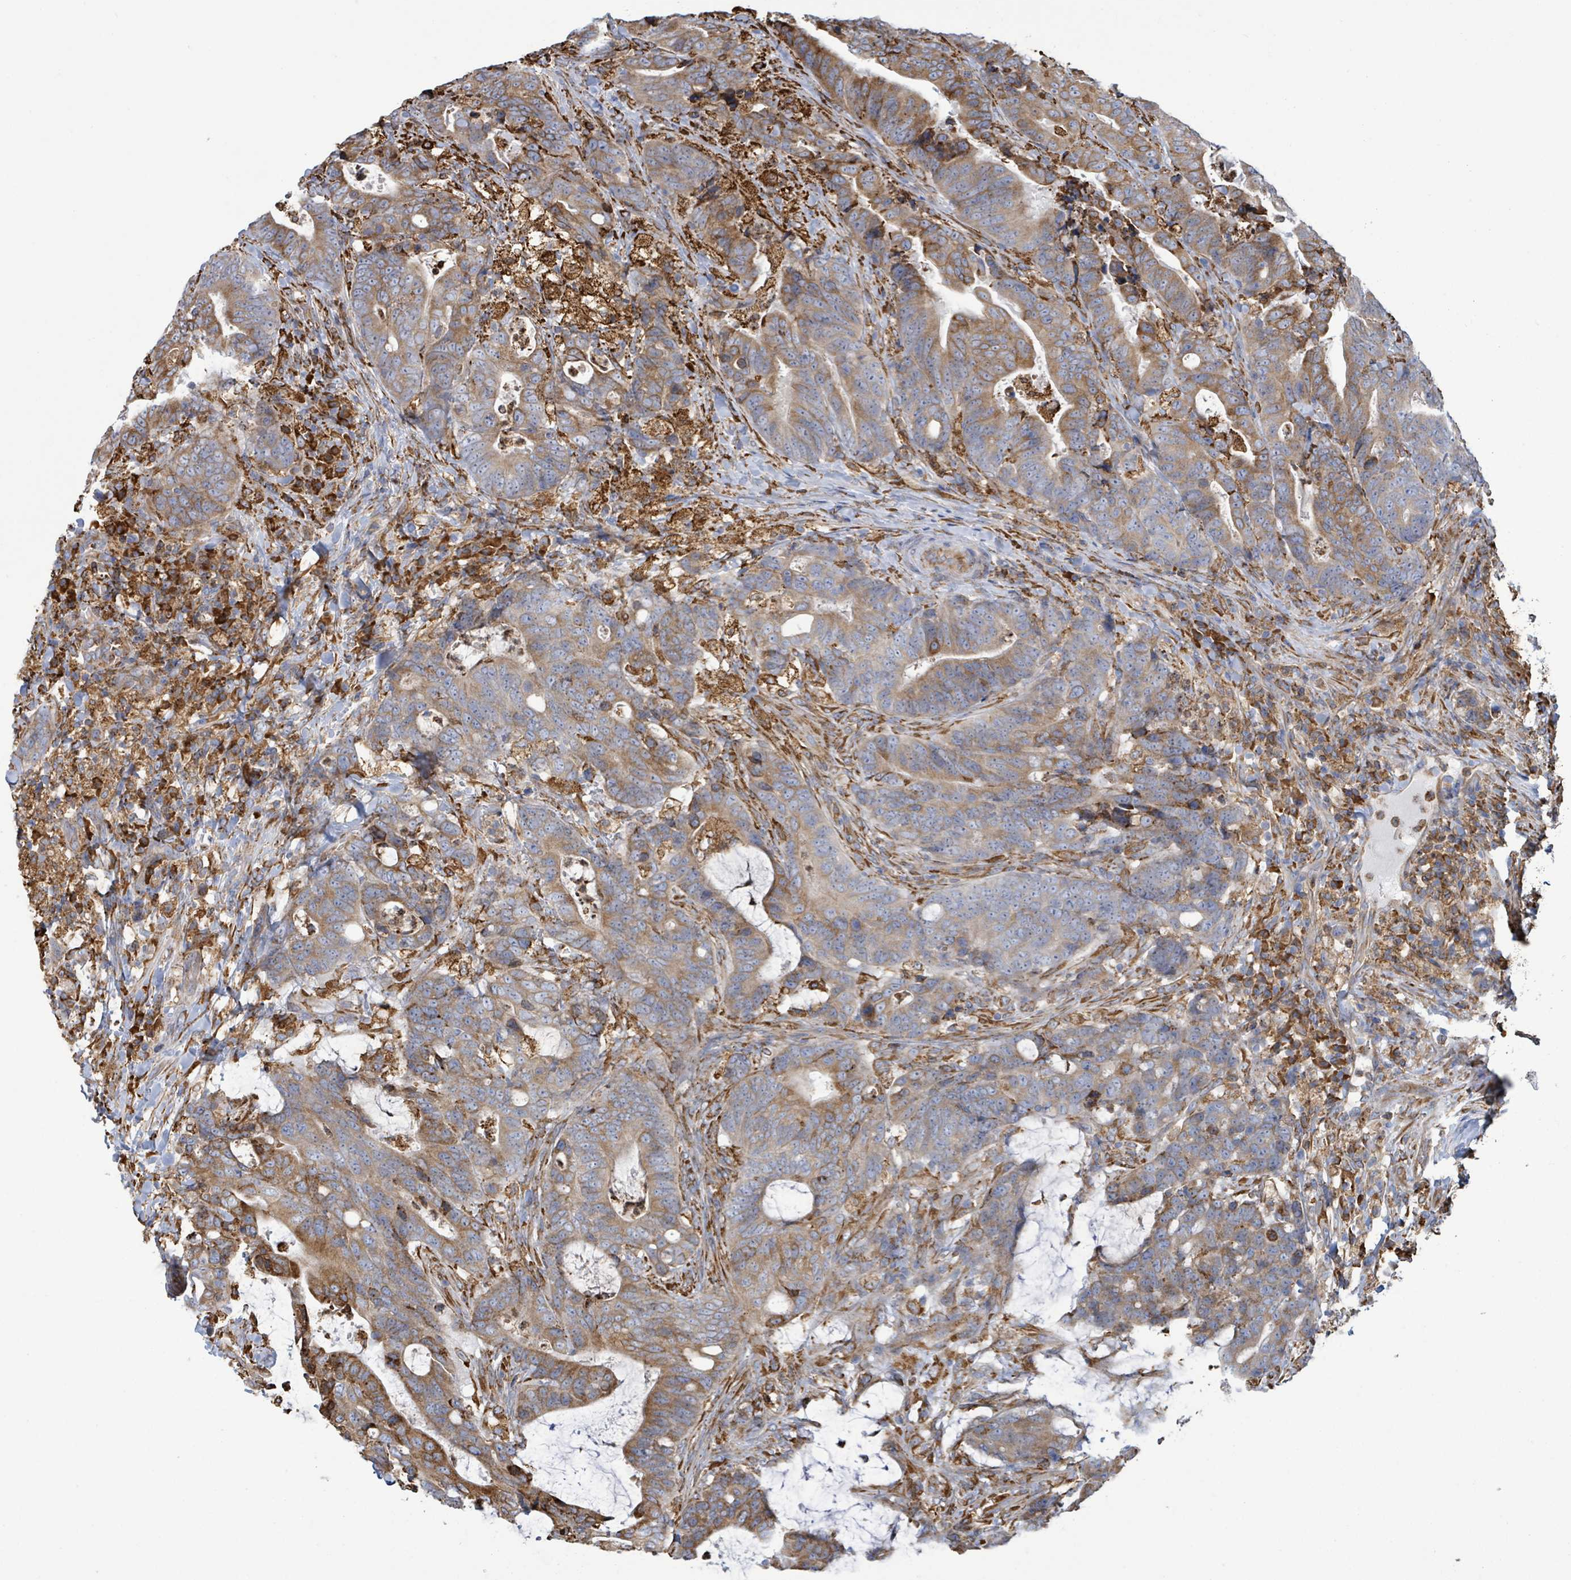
{"staining": {"intensity": "moderate", "quantity": ">75%", "location": "cytoplasmic/membranous"}, "tissue": "colorectal cancer", "cell_type": "Tumor cells", "image_type": "cancer", "snomed": [{"axis": "morphology", "description": "Adenocarcinoma, NOS"}, {"axis": "topography", "description": "Colon"}], "caption": "Human colorectal adenocarcinoma stained with a protein marker displays moderate staining in tumor cells.", "gene": "RFPL4A", "patient": {"sex": "female", "age": 82}}